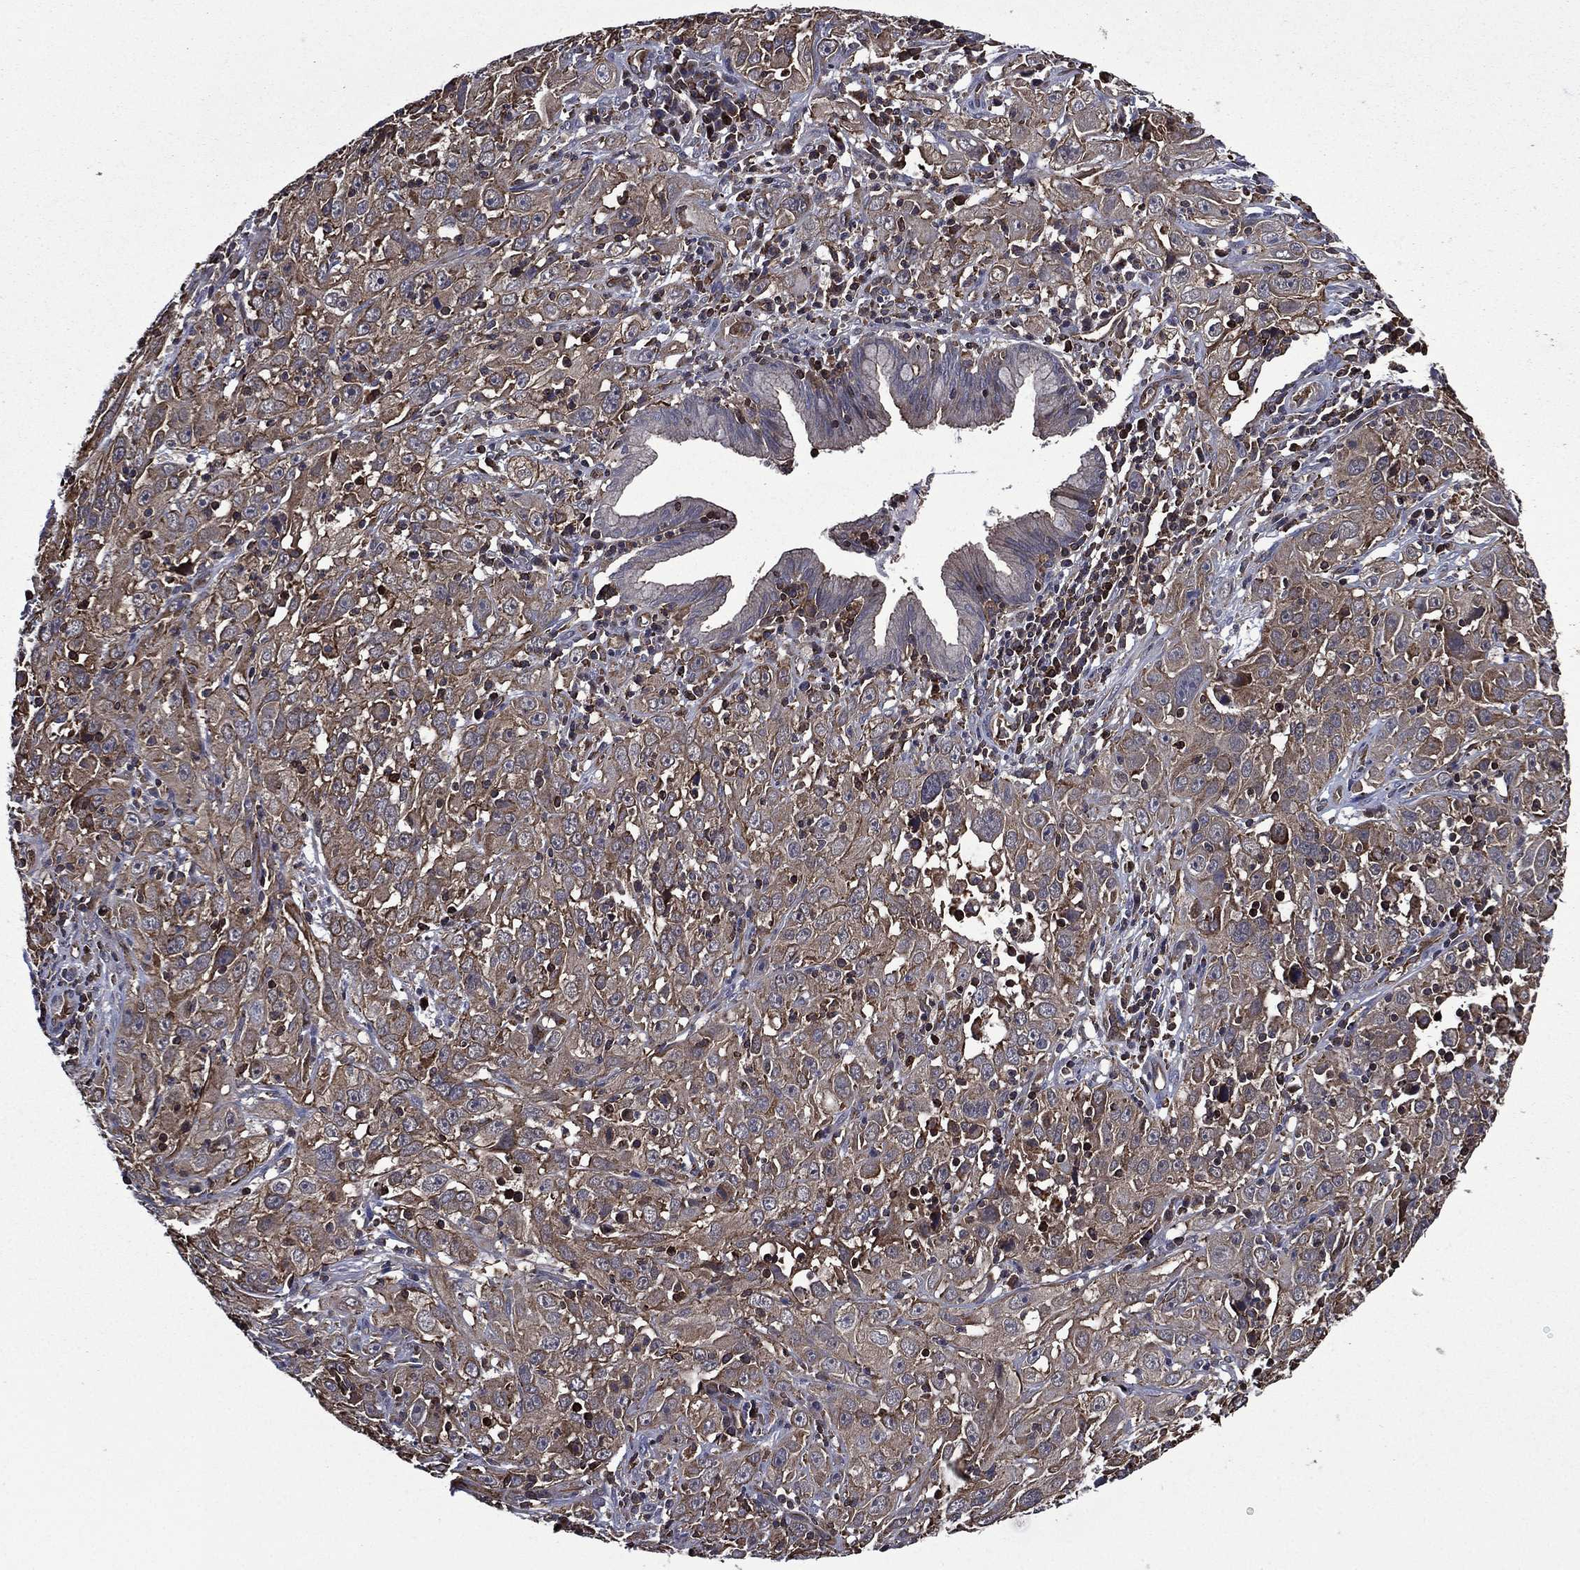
{"staining": {"intensity": "moderate", "quantity": "25%-75%", "location": "cytoplasmic/membranous"}, "tissue": "cervical cancer", "cell_type": "Tumor cells", "image_type": "cancer", "snomed": [{"axis": "morphology", "description": "Squamous cell carcinoma, NOS"}, {"axis": "topography", "description": "Cervix"}], "caption": "Protein staining displays moderate cytoplasmic/membranous positivity in about 25%-75% of tumor cells in cervical cancer. The protein of interest is shown in brown color, while the nuclei are stained blue.", "gene": "PLPP3", "patient": {"sex": "female", "age": 32}}